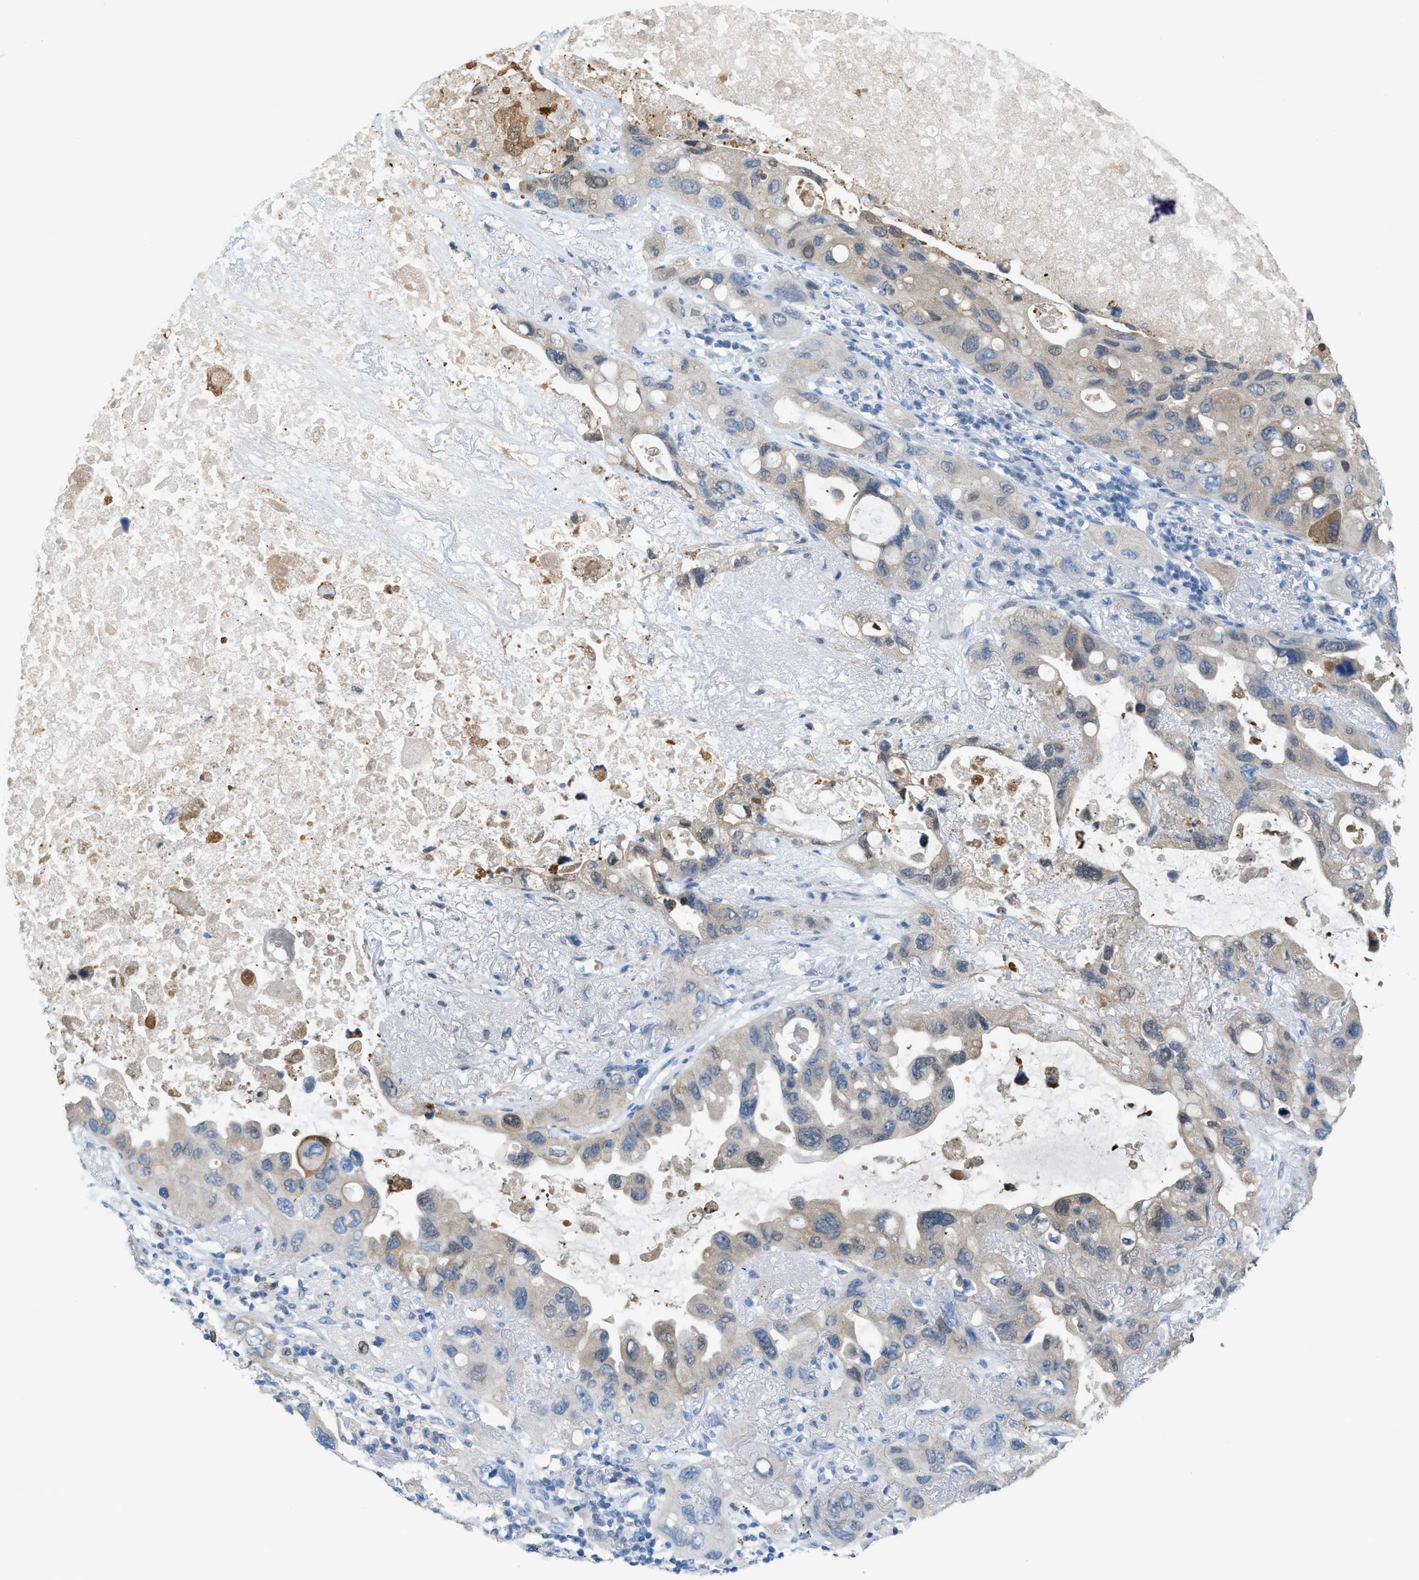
{"staining": {"intensity": "weak", "quantity": "25%-75%", "location": "cytoplasmic/membranous"}, "tissue": "lung cancer", "cell_type": "Tumor cells", "image_type": "cancer", "snomed": [{"axis": "morphology", "description": "Squamous cell carcinoma, NOS"}, {"axis": "topography", "description": "Lung"}], "caption": "A low amount of weak cytoplasmic/membranous expression is identified in about 25%-75% of tumor cells in lung cancer (squamous cell carcinoma) tissue. (DAB (3,3'-diaminobenzidine) IHC with brightfield microscopy, high magnification).", "gene": "PPM1D", "patient": {"sex": "female", "age": 73}}